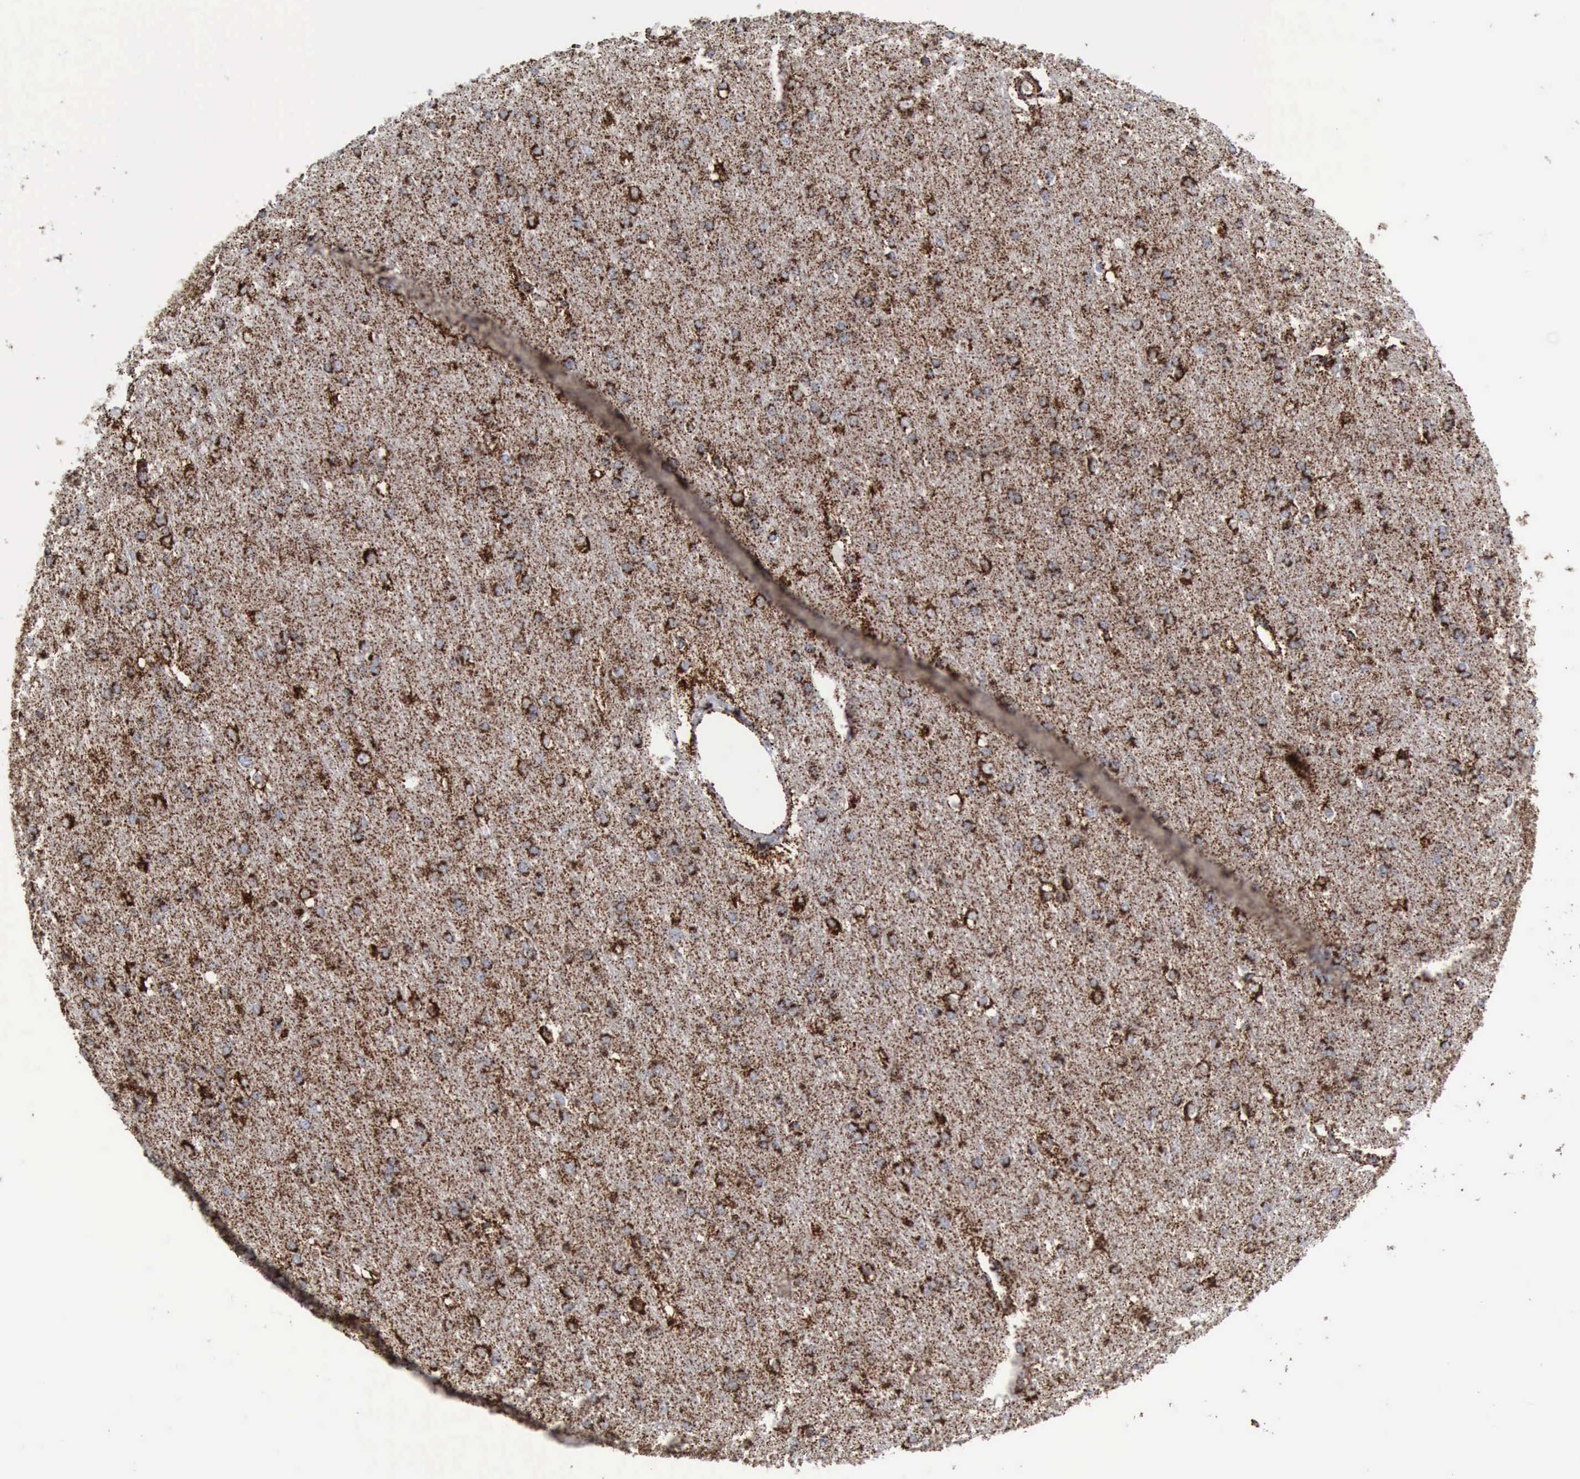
{"staining": {"intensity": "weak", "quantity": "25%-75%", "location": "cytoplasmic/membranous"}, "tissue": "cerebral cortex", "cell_type": "Endothelial cells", "image_type": "normal", "snomed": [{"axis": "morphology", "description": "Normal tissue, NOS"}, {"axis": "morphology", "description": "Inflammation, NOS"}, {"axis": "topography", "description": "Cerebral cortex"}], "caption": "About 25%-75% of endothelial cells in normal cerebral cortex show weak cytoplasmic/membranous protein expression as visualized by brown immunohistochemical staining.", "gene": "ACO2", "patient": {"sex": "male", "age": 6}}